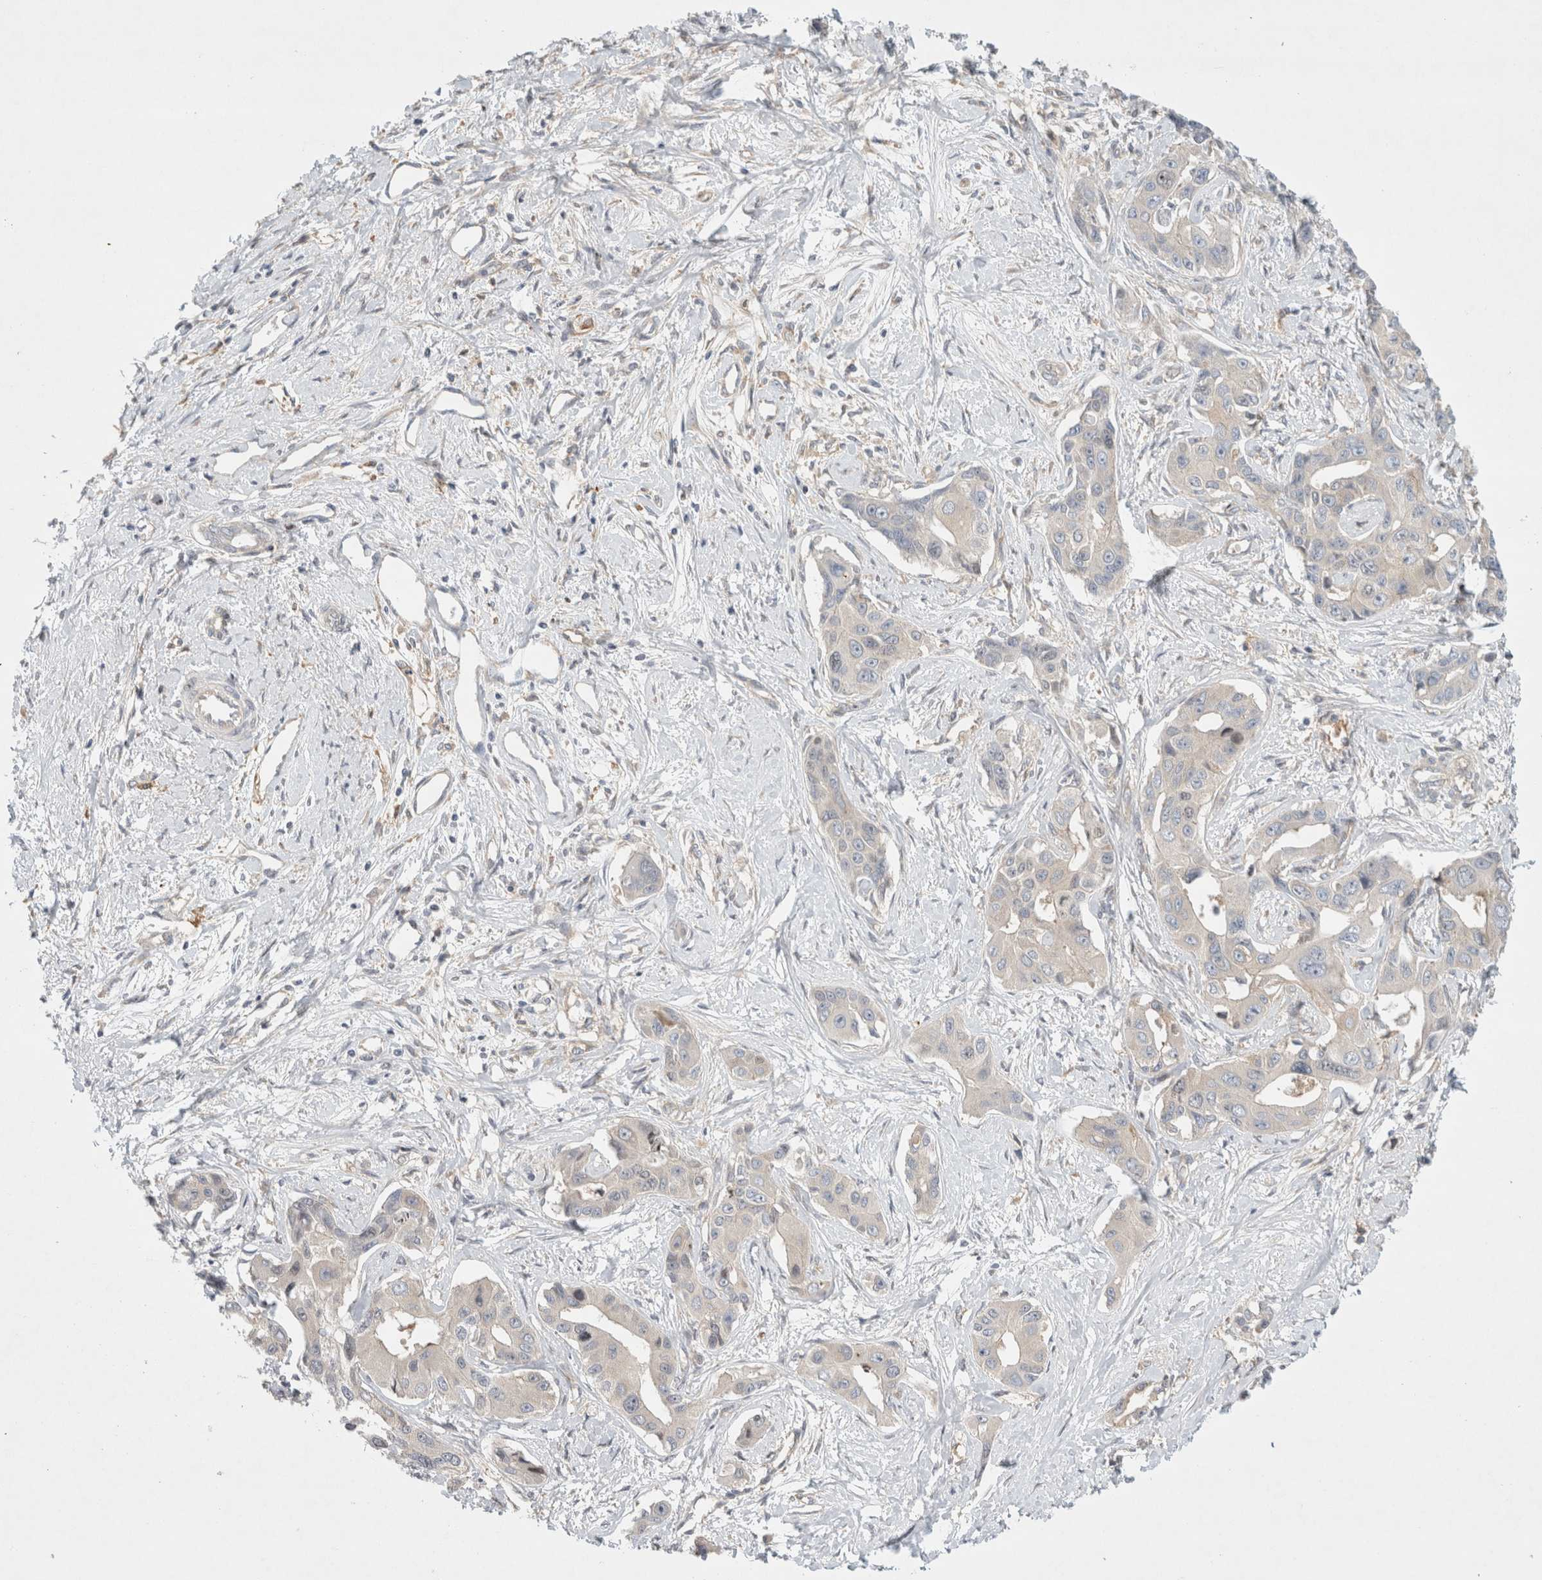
{"staining": {"intensity": "negative", "quantity": "none", "location": "none"}, "tissue": "liver cancer", "cell_type": "Tumor cells", "image_type": "cancer", "snomed": [{"axis": "morphology", "description": "Cholangiocarcinoma"}, {"axis": "topography", "description": "Liver"}], "caption": "Tumor cells show no significant protein staining in liver cancer.", "gene": "CDCA7L", "patient": {"sex": "male", "age": 59}}